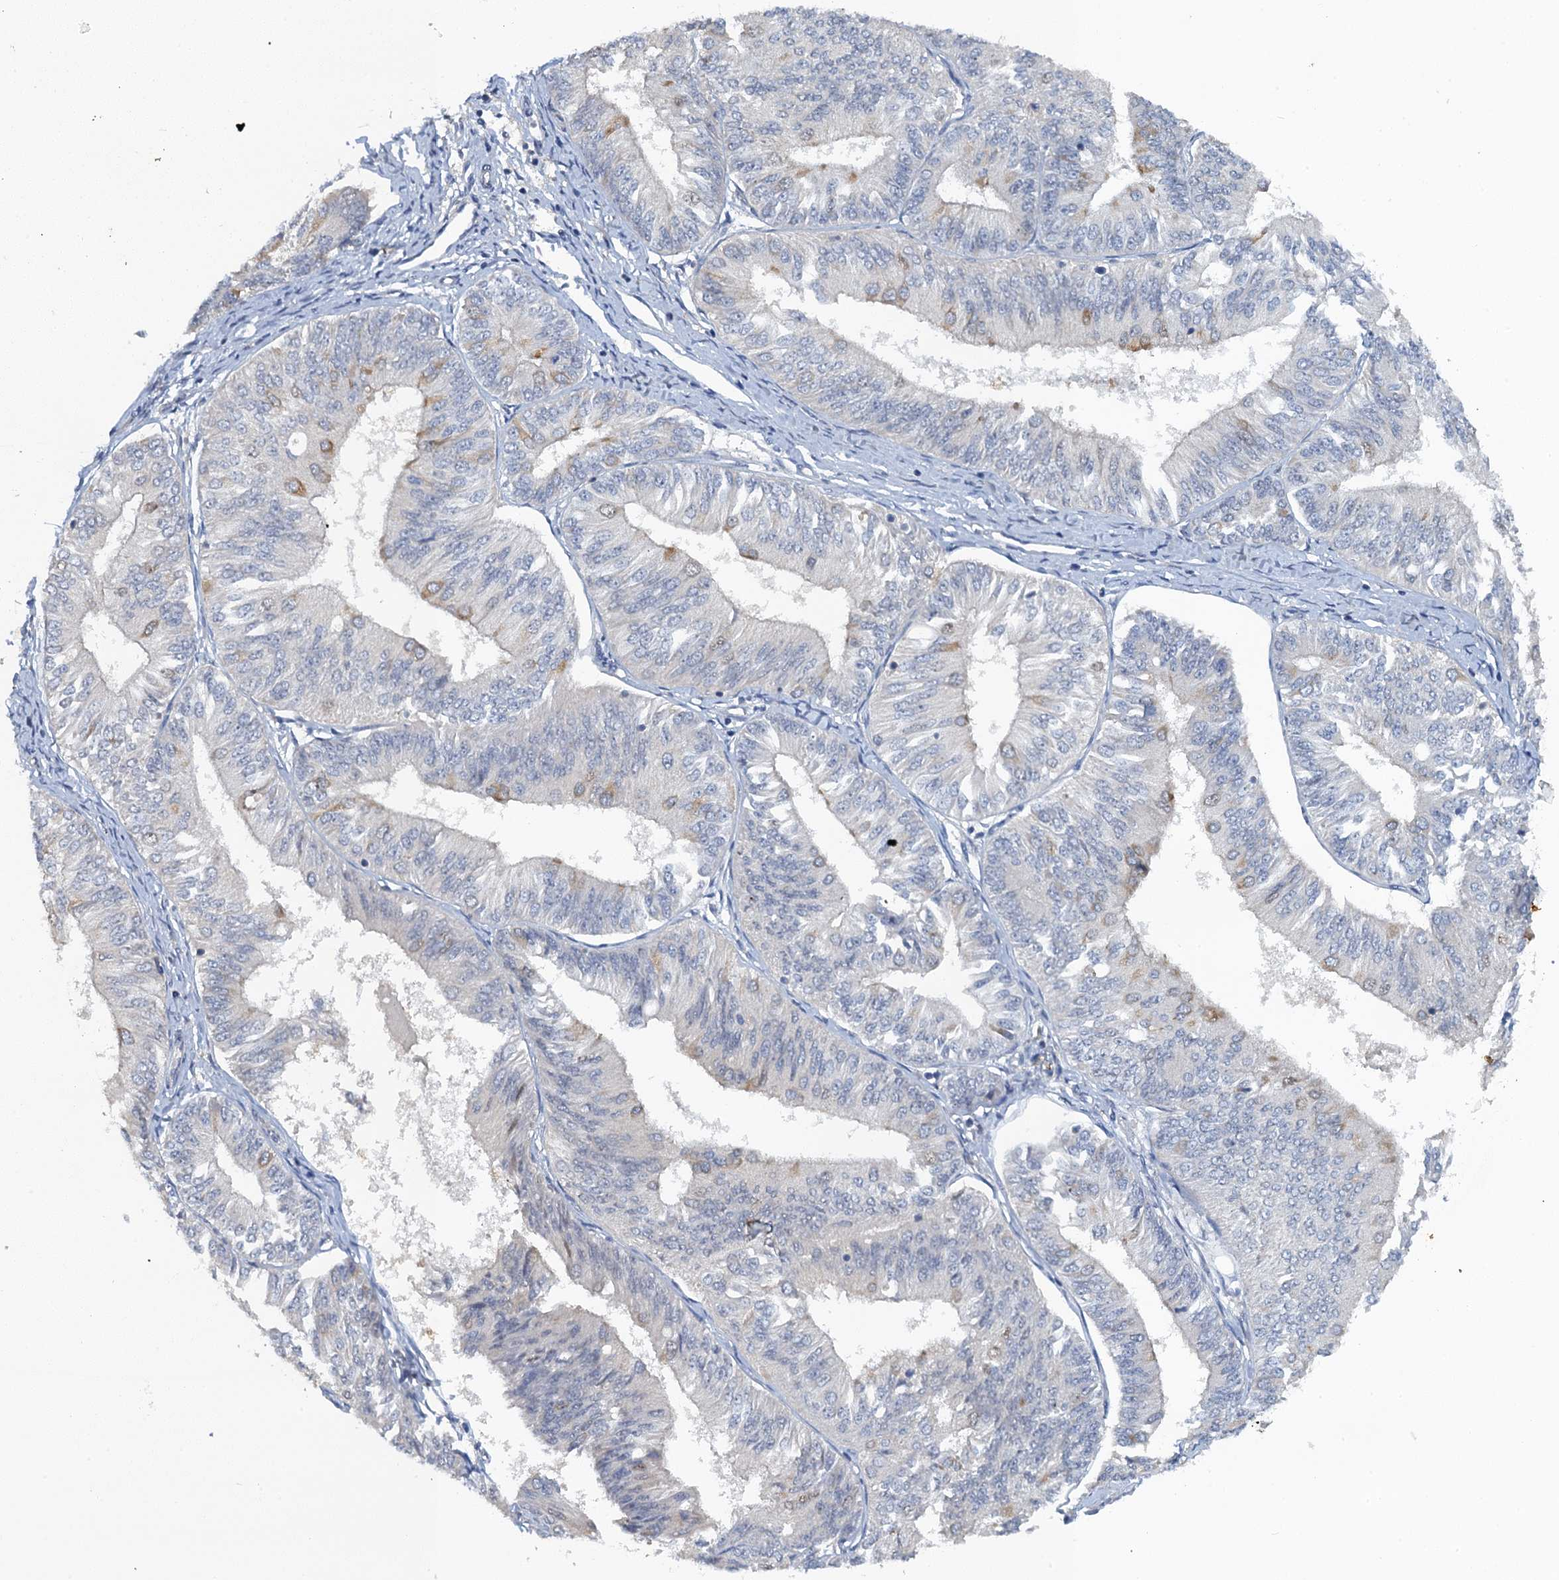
{"staining": {"intensity": "negative", "quantity": "none", "location": "none"}, "tissue": "endometrial cancer", "cell_type": "Tumor cells", "image_type": "cancer", "snomed": [{"axis": "morphology", "description": "Adenocarcinoma, NOS"}, {"axis": "topography", "description": "Endometrium"}], "caption": "There is no significant positivity in tumor cells of endometrial cancer.", "gene": "MRFAP1", "patient": {"sex": "female", "age": 58}}